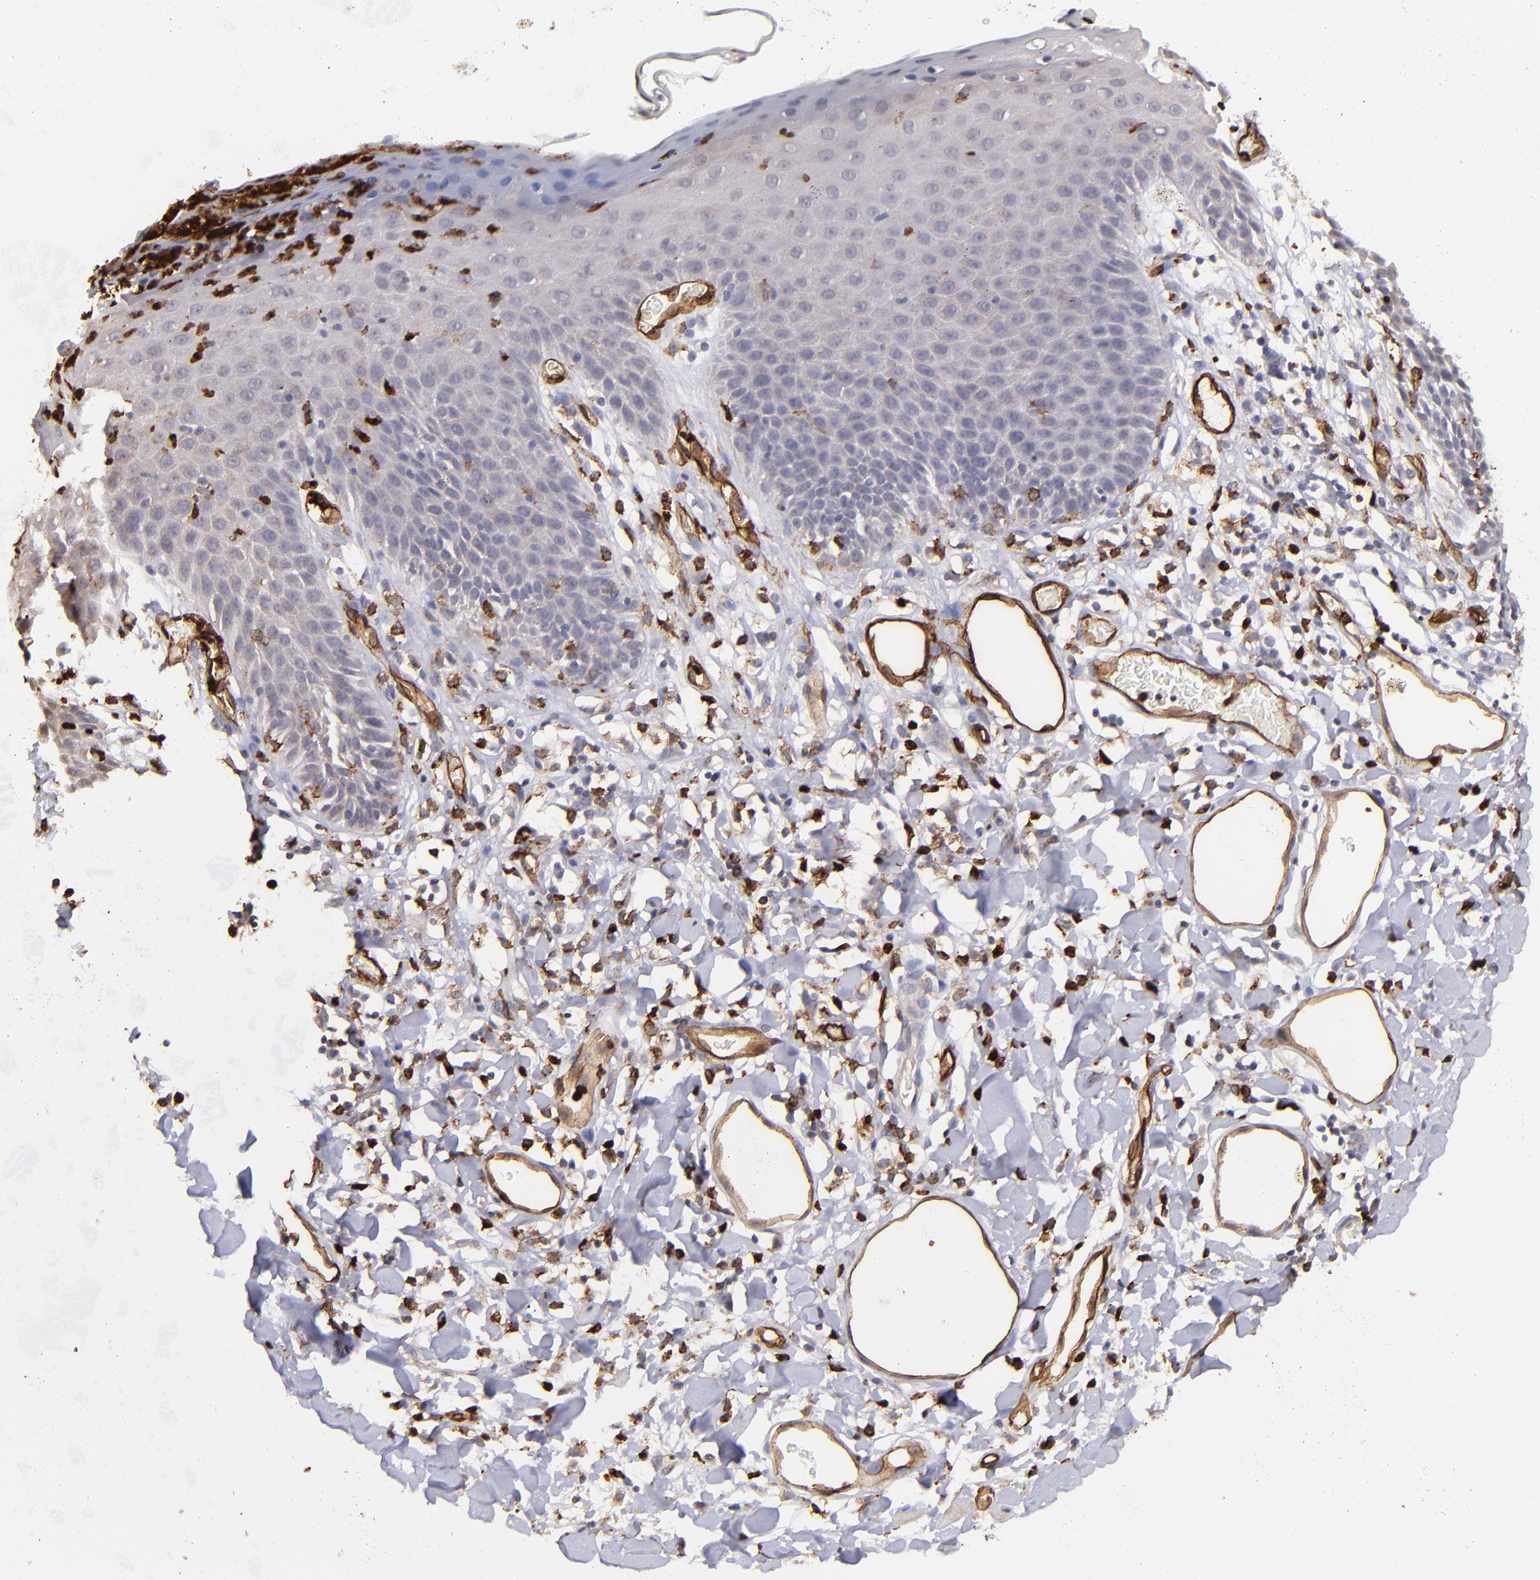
{"staining": {"intensity": "negative", "quantity": "none", "location": "none"}, "tissue": "skin", "cell_type": "Epidermal cells", "image_type": "normal", "snomed": [{"axis": "morphology", "description": "Normal tissue, NOS"}, {"axis": "topography", "description": "Vulva"}, {"axis": "topography", "description": "Peripheral nerve tissue"}], "caption": "This is an IHC micrograph of benign human skin. There is no positivity in epidermal cells.", "gene": "DYSF", "patient": {"sex": "female", "age": 68}}